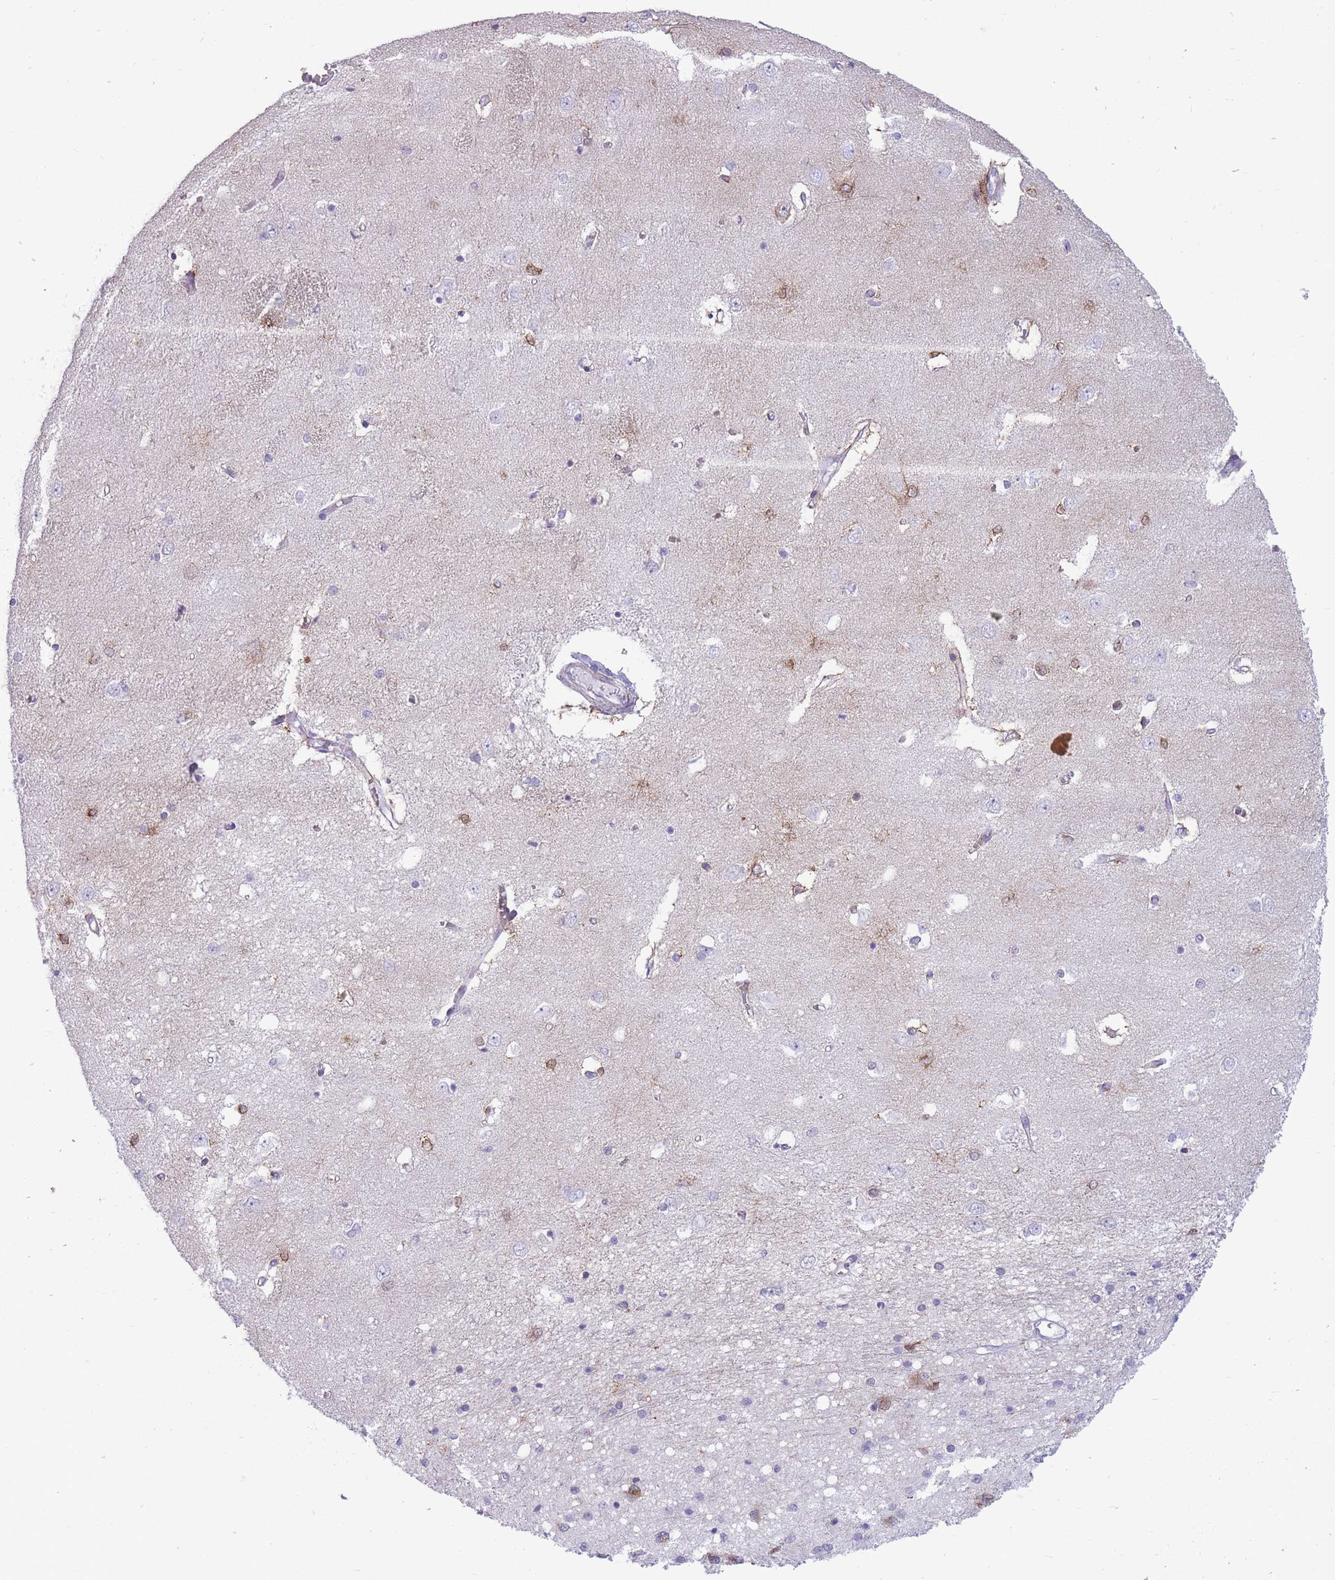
{"staining": {"intensity": "moderate", "quantity": "<25%", "location": "cytoplasmic/membranous"}, "tissue": "caudate", "cell_type": "Glial cells", "image_type": "normal", "snomed": [{"axis": "morphology", "description": "Normal tissue, NOS"}, {"axis": "topography", "description": "Lateral ventricle wall"}], "caption": "Human caudate stained for a protein (brown) demonstrates moderate cytoplasmic/membranous positive staining in approximately <25% of glial cells.", "gene": "MTSS2", "patient": {"sex": "male", "age": 37}}